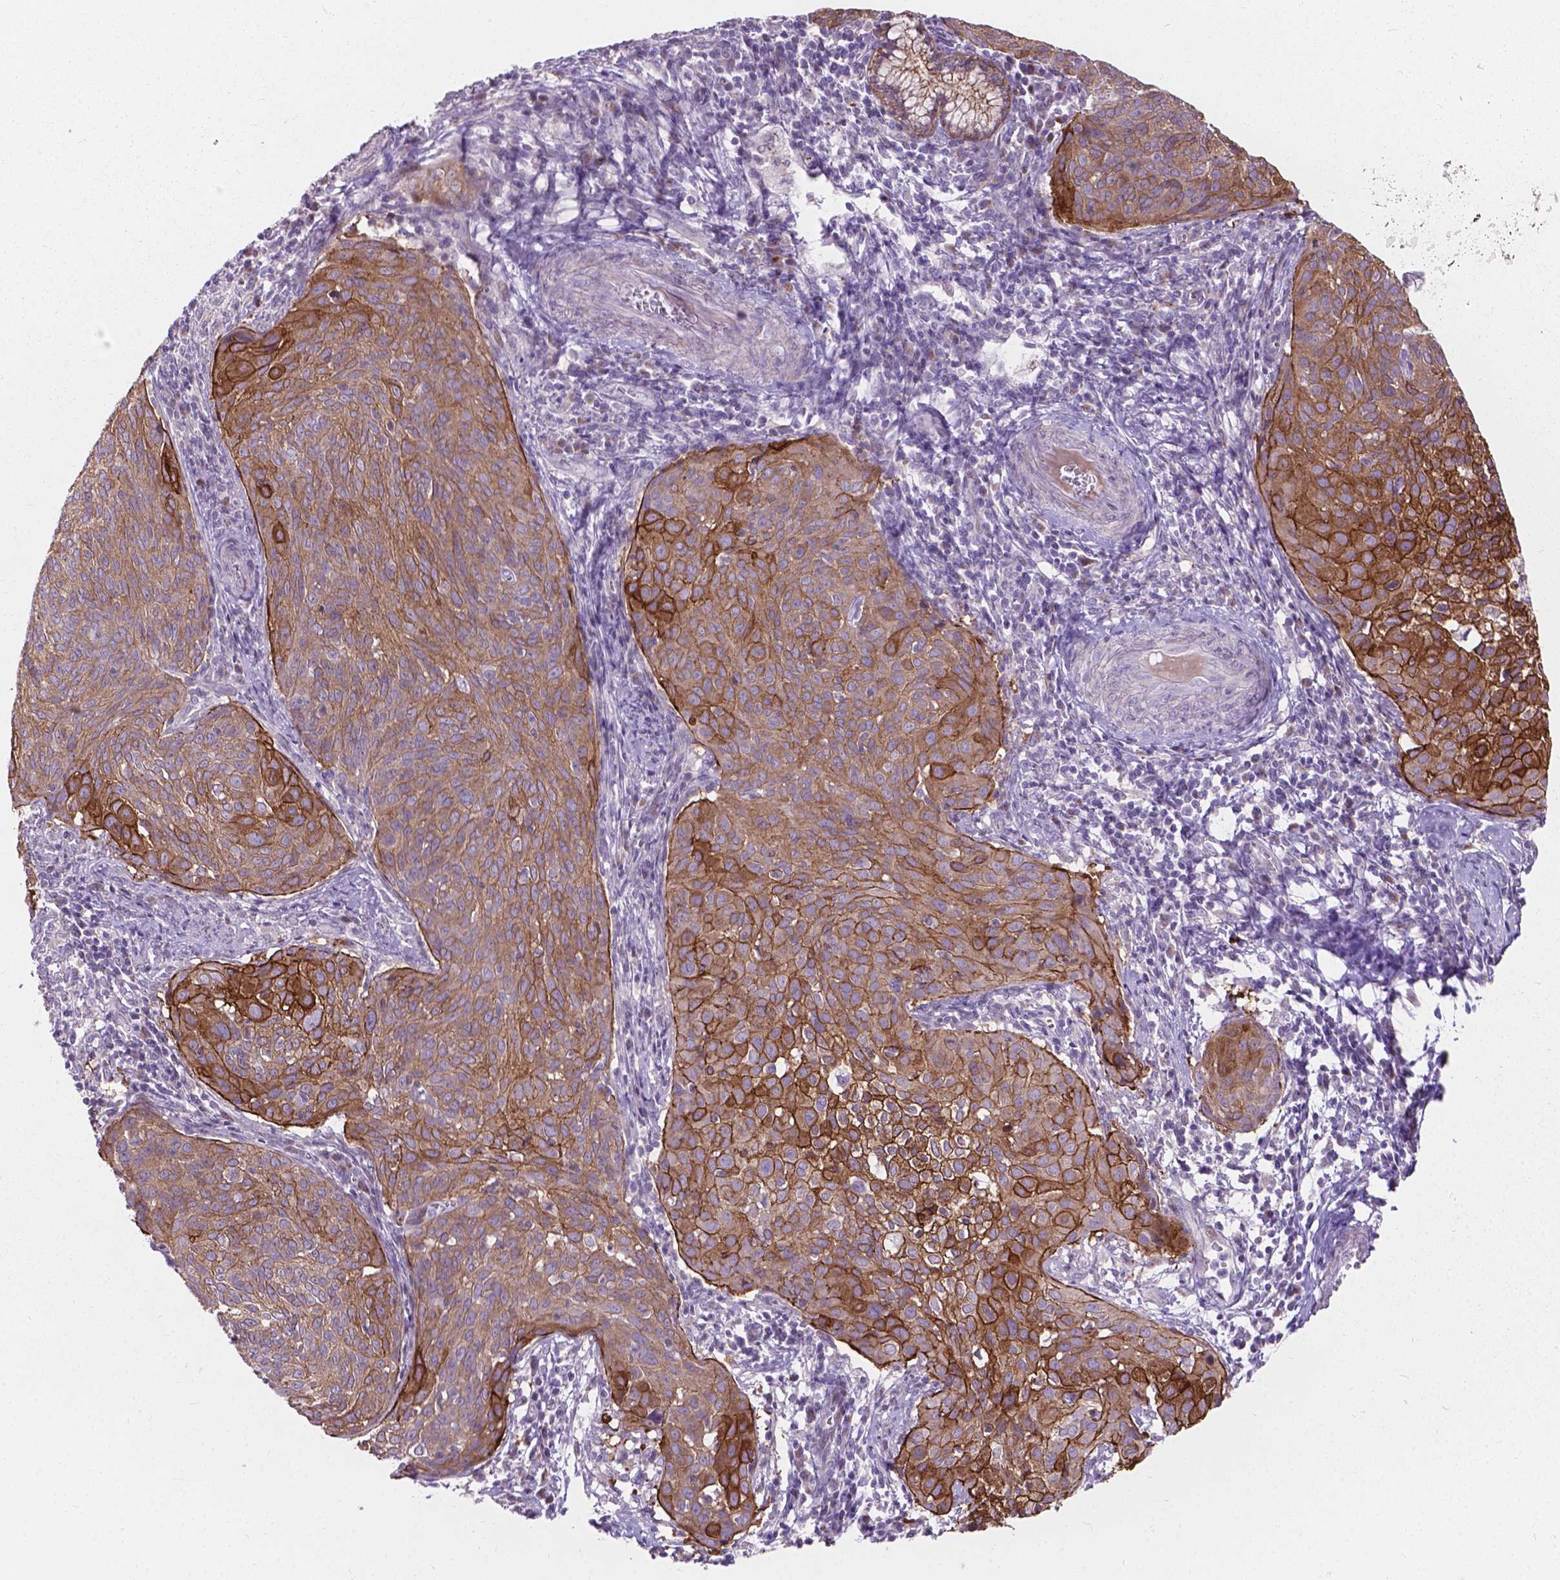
{"staining": {"intensity": "moderate", "quantity": "25%-75%", "location": "cytoplasmic/membranous"}, "tissue": "cervical cancer", "cell_type": "Tumor cells", "image_type": "cancer", "snomed": [{"axis": "morphology", "description": "Squamous cell carcinoma, NOS"}, {"axis": "topography", "description": "Cervix"}], "caption": "Human cervical cancer stained with a protein marker exhibits moderate staining in tumor cells.", "gene": "MYH14", "patient": {"sex": "female", "age": 39}}